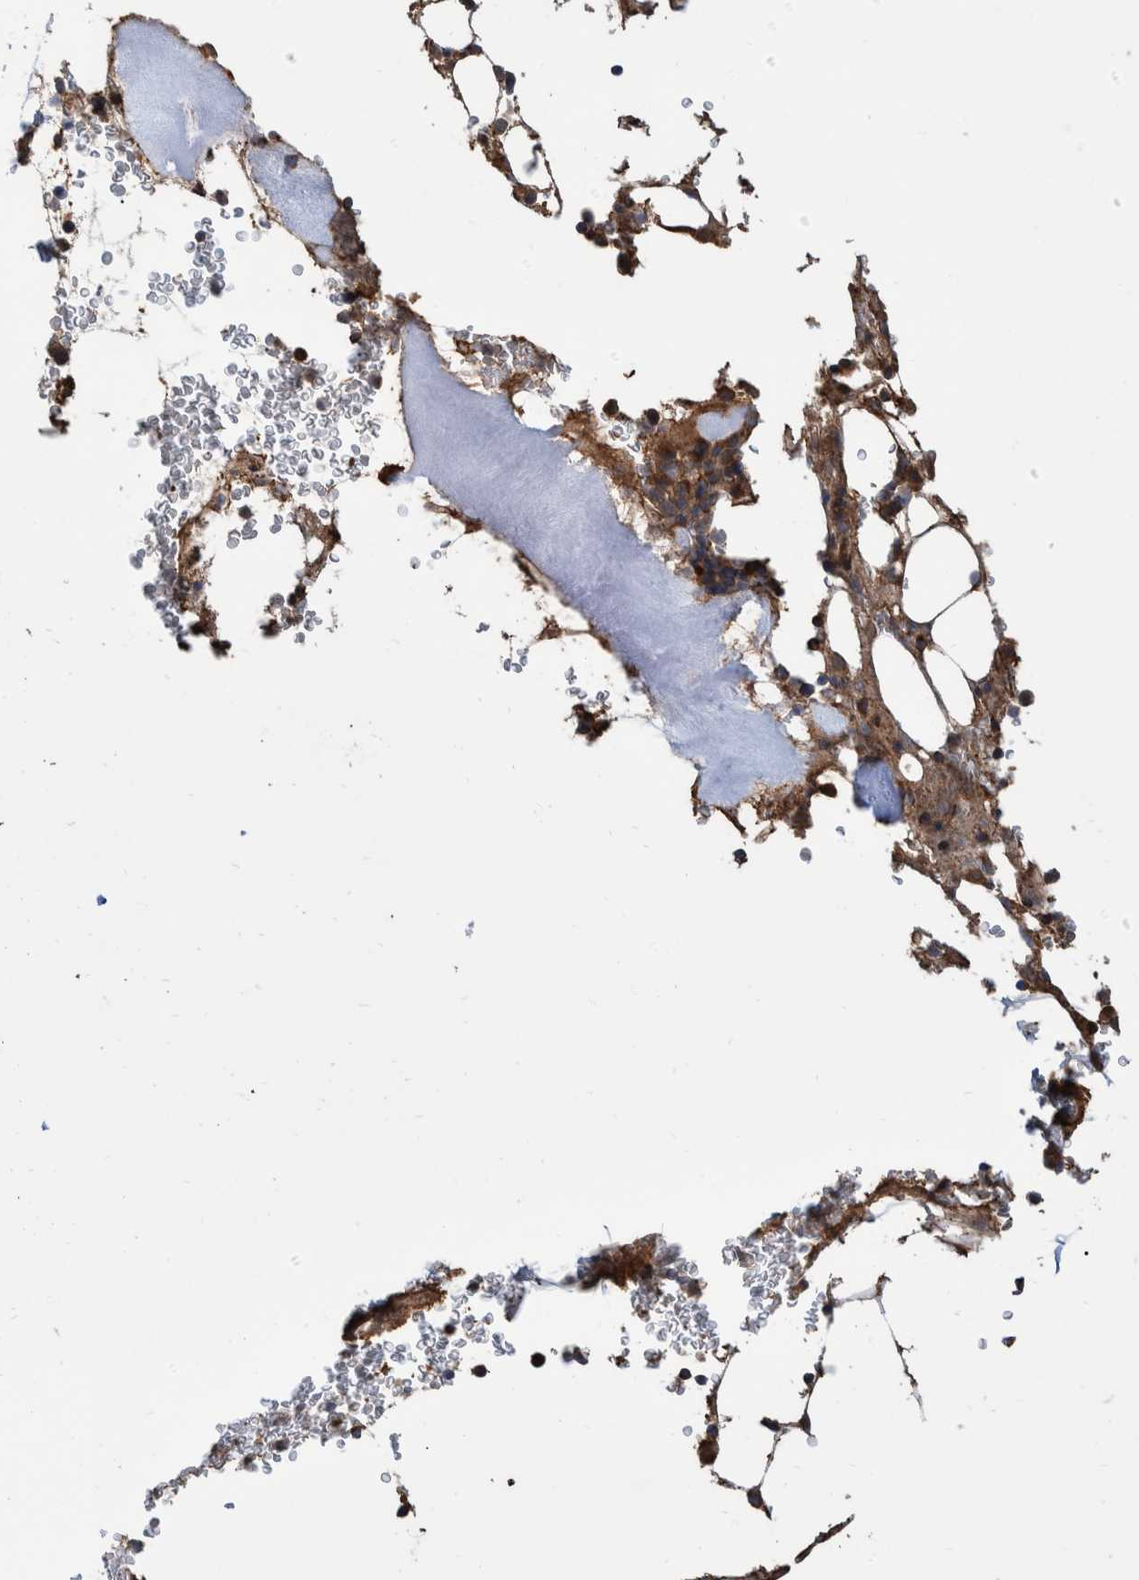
{"staining": {"intensity": "strong", "quantity": ">75%", "location": "cytoplasmic/membranous"}, "tissue": "bone marrow", "cell_type": "Hematopoietic cells", "image_type": "normal", "snomed": [{"axis": "morphology", "description": "Normal tissue, NOS"}, {"axis": "topography", "description": "Bone marrow"}], "caption": "Strong cytoplasmic/membranous protein staining is appreciated in approximately >75% of hematopoietic cells in bone marrow.", "gene": "VBP1", "patient": {"sex": "female", "age": 81}}